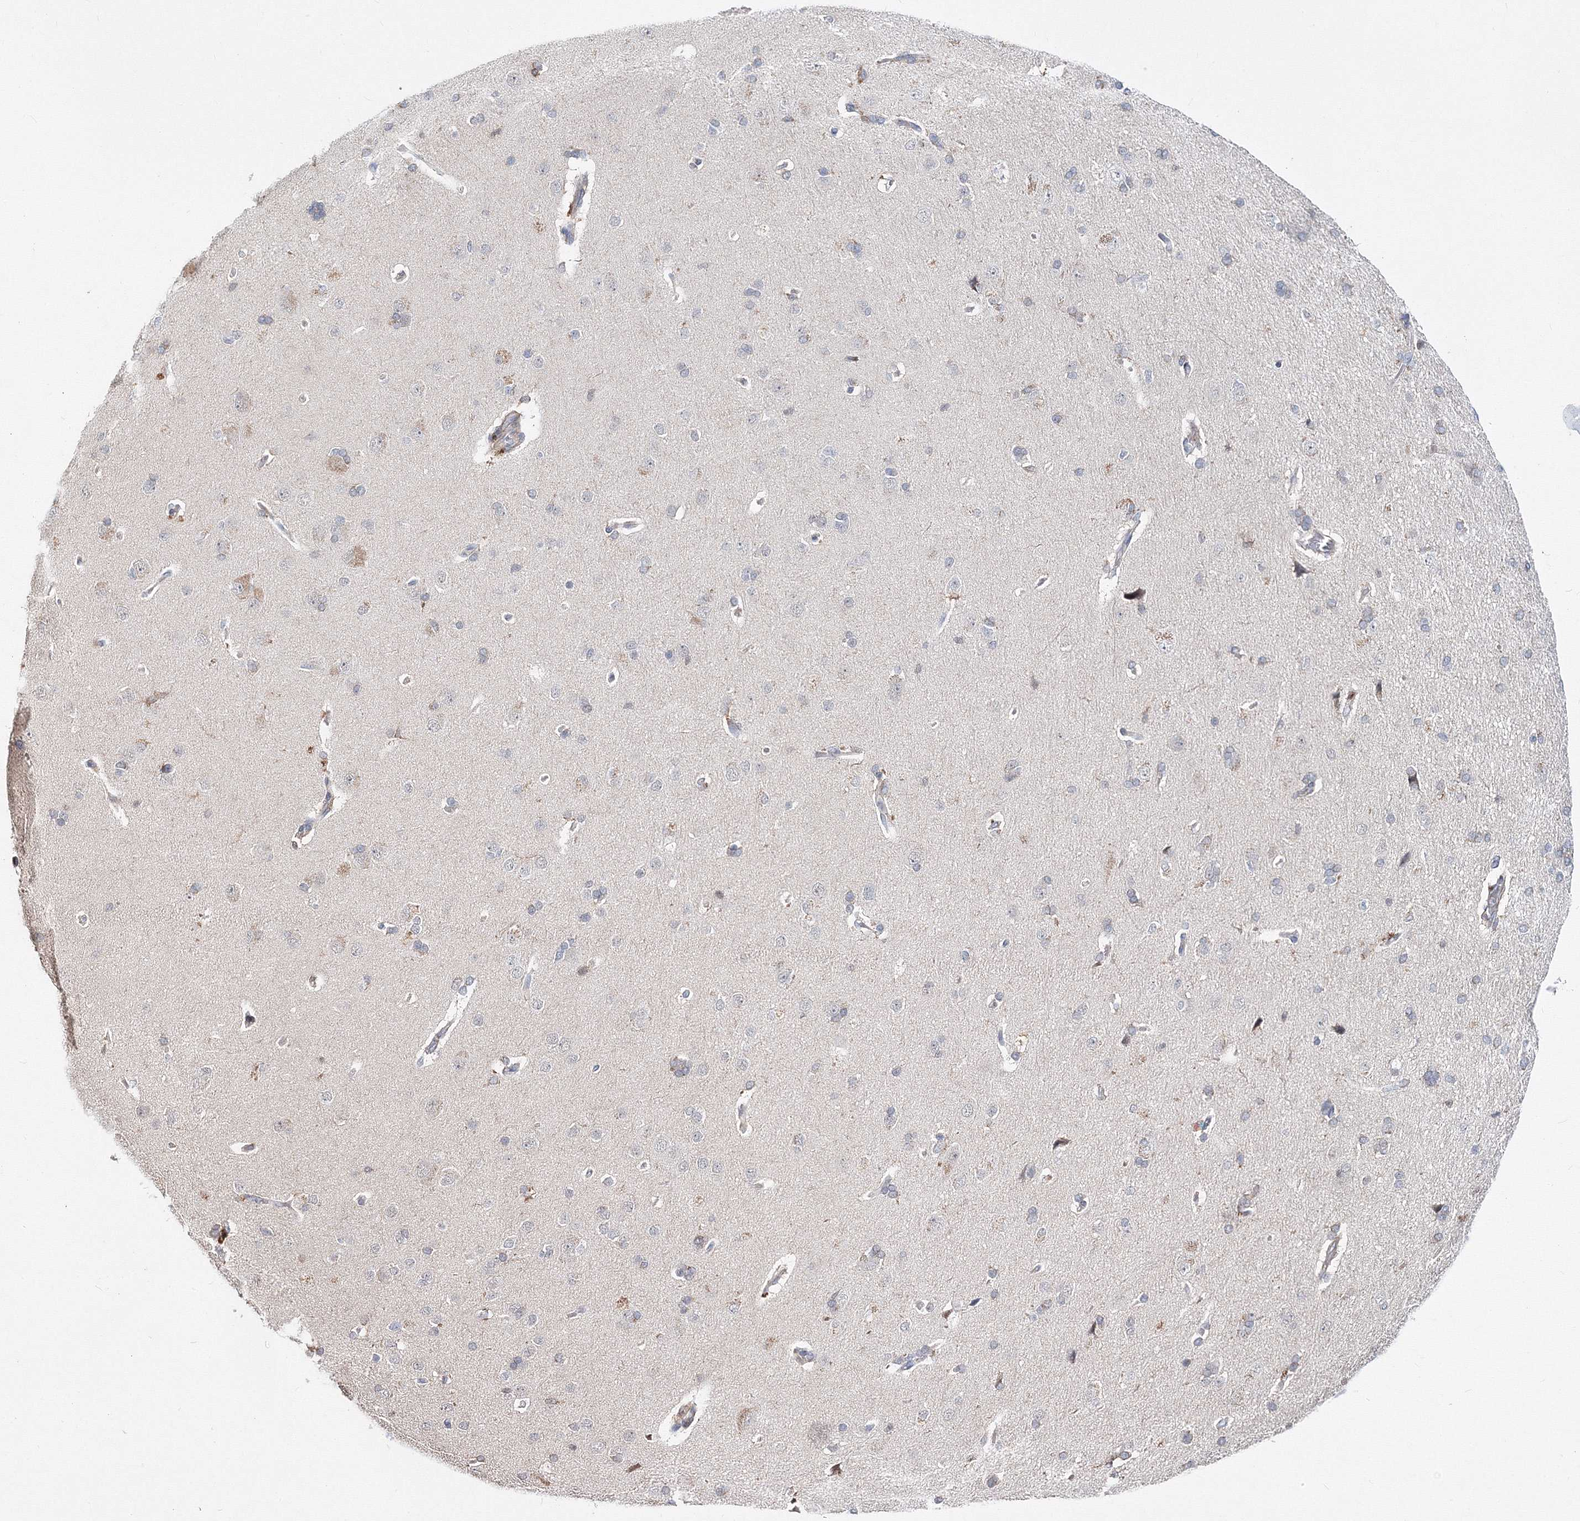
{"staining": {"intensity": "moderate", "quantity": "25%-75%", "location": "cytoplasmic/membranous"}, "tissue": "cerebral cortex", "cell_type": "Endothelial cells", "image_type": "normal", "snomed": [{"axis": "morphology", "description": "Normal tissue, NOS"}, {"axis": "topography", "description": "Cerebral cortex"}], "caption": "The image exhibits staining of unremarkable cerebral cortex, revealing moderate cytoplasmic/membranous protein positivity (brown color) within endothelial cells.", "gene": "C11orf52", "patient": {"sex": "male", "age": 62}}